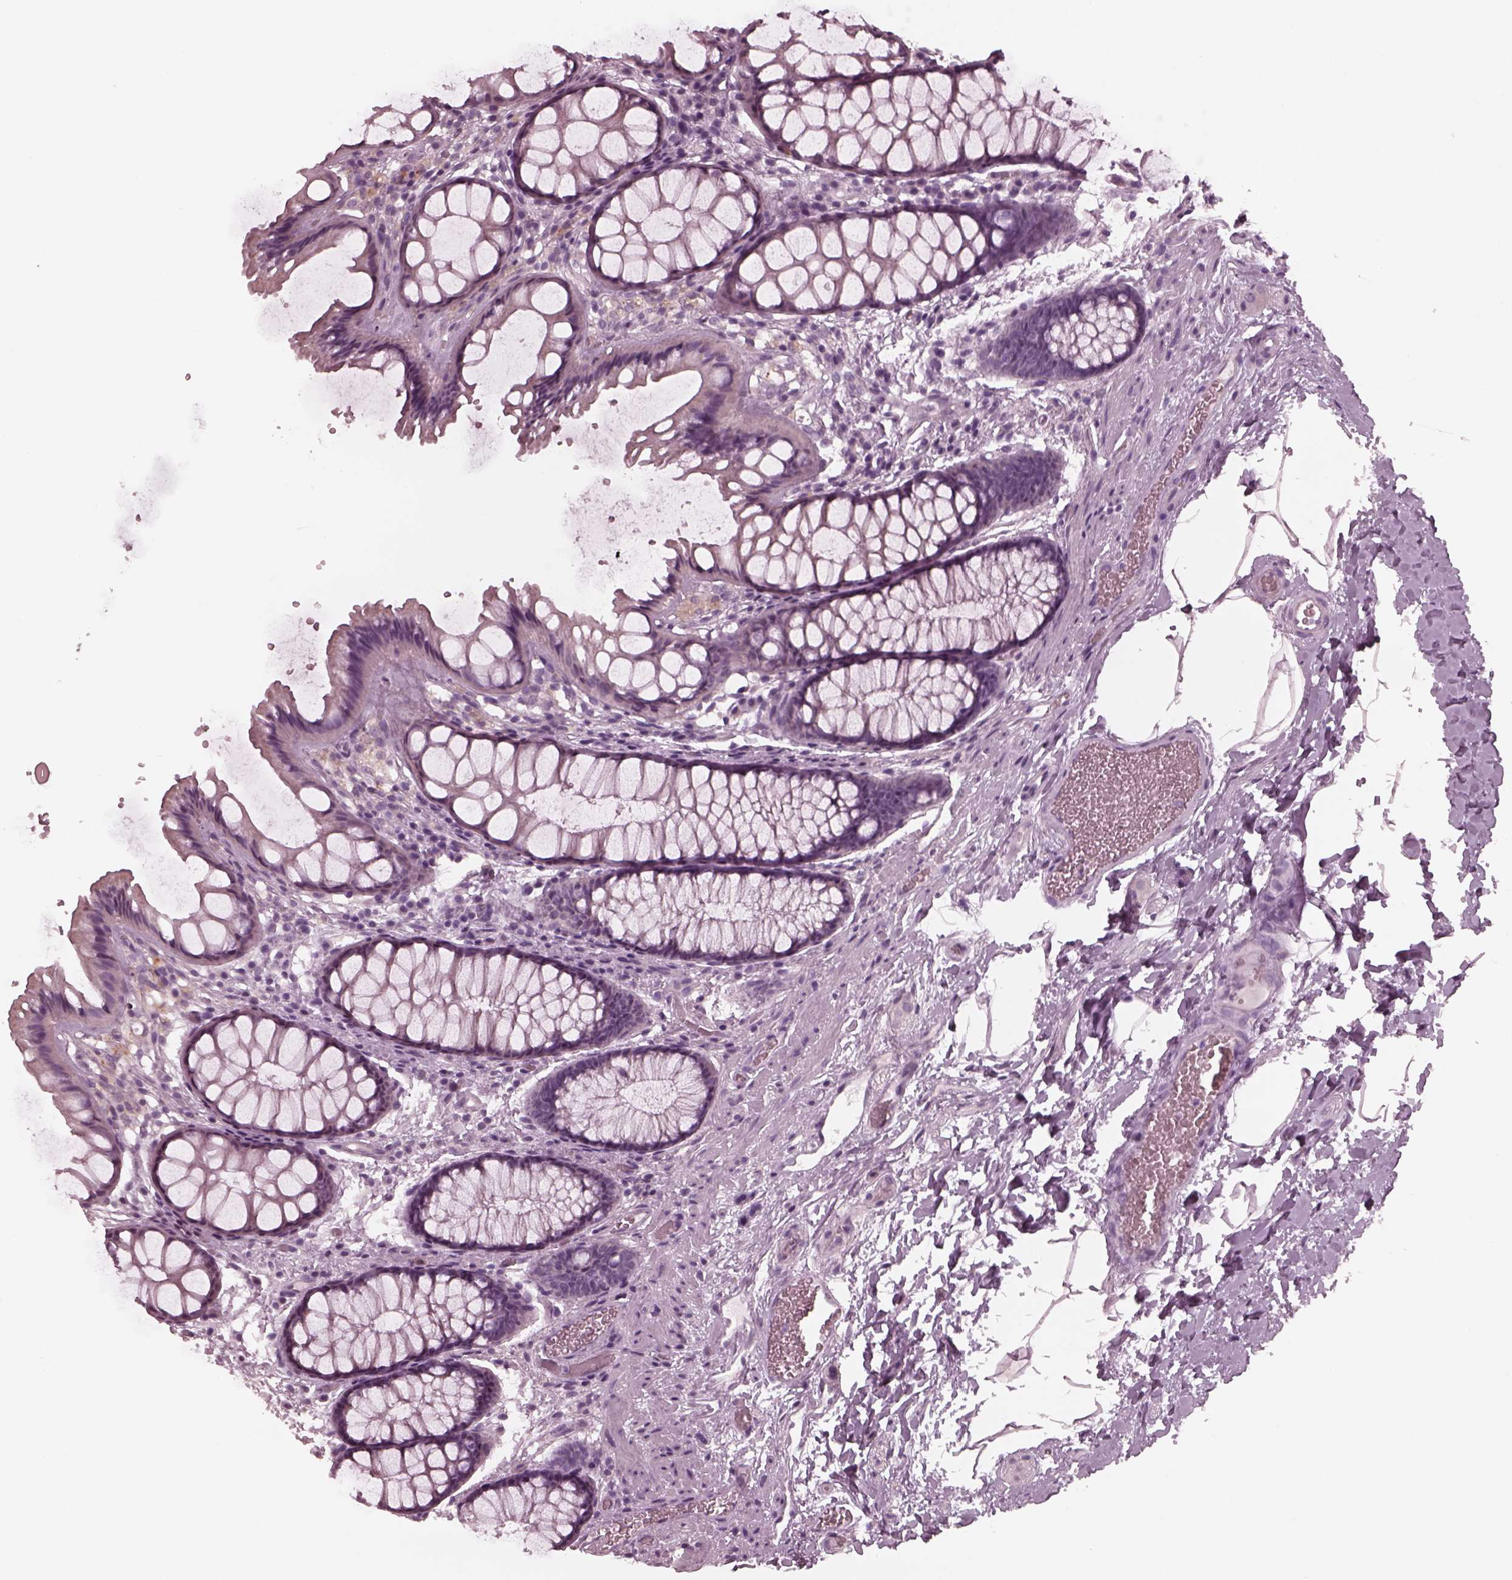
{"staining": {"intensity": "negative", "quantity": "none", "location": "none"}, "tissue": "rectum", "cell_type": "Glandular cells", "image_type": "normal", "snomed": [{"axis": "morphology", "description": "Normal tissue, NOS"}, {"axis": "topography", "description": "Rectum"}], "caption": "Glandular cells are negative for brown protein staining in benign rectum. Brightfield microscopy of immunohistochemistry stained with DAB (brown) and hematoxylin (blue), captured at high magnification.", "gene": "YY2", "patient": {"sex": "female", "age": 62}}